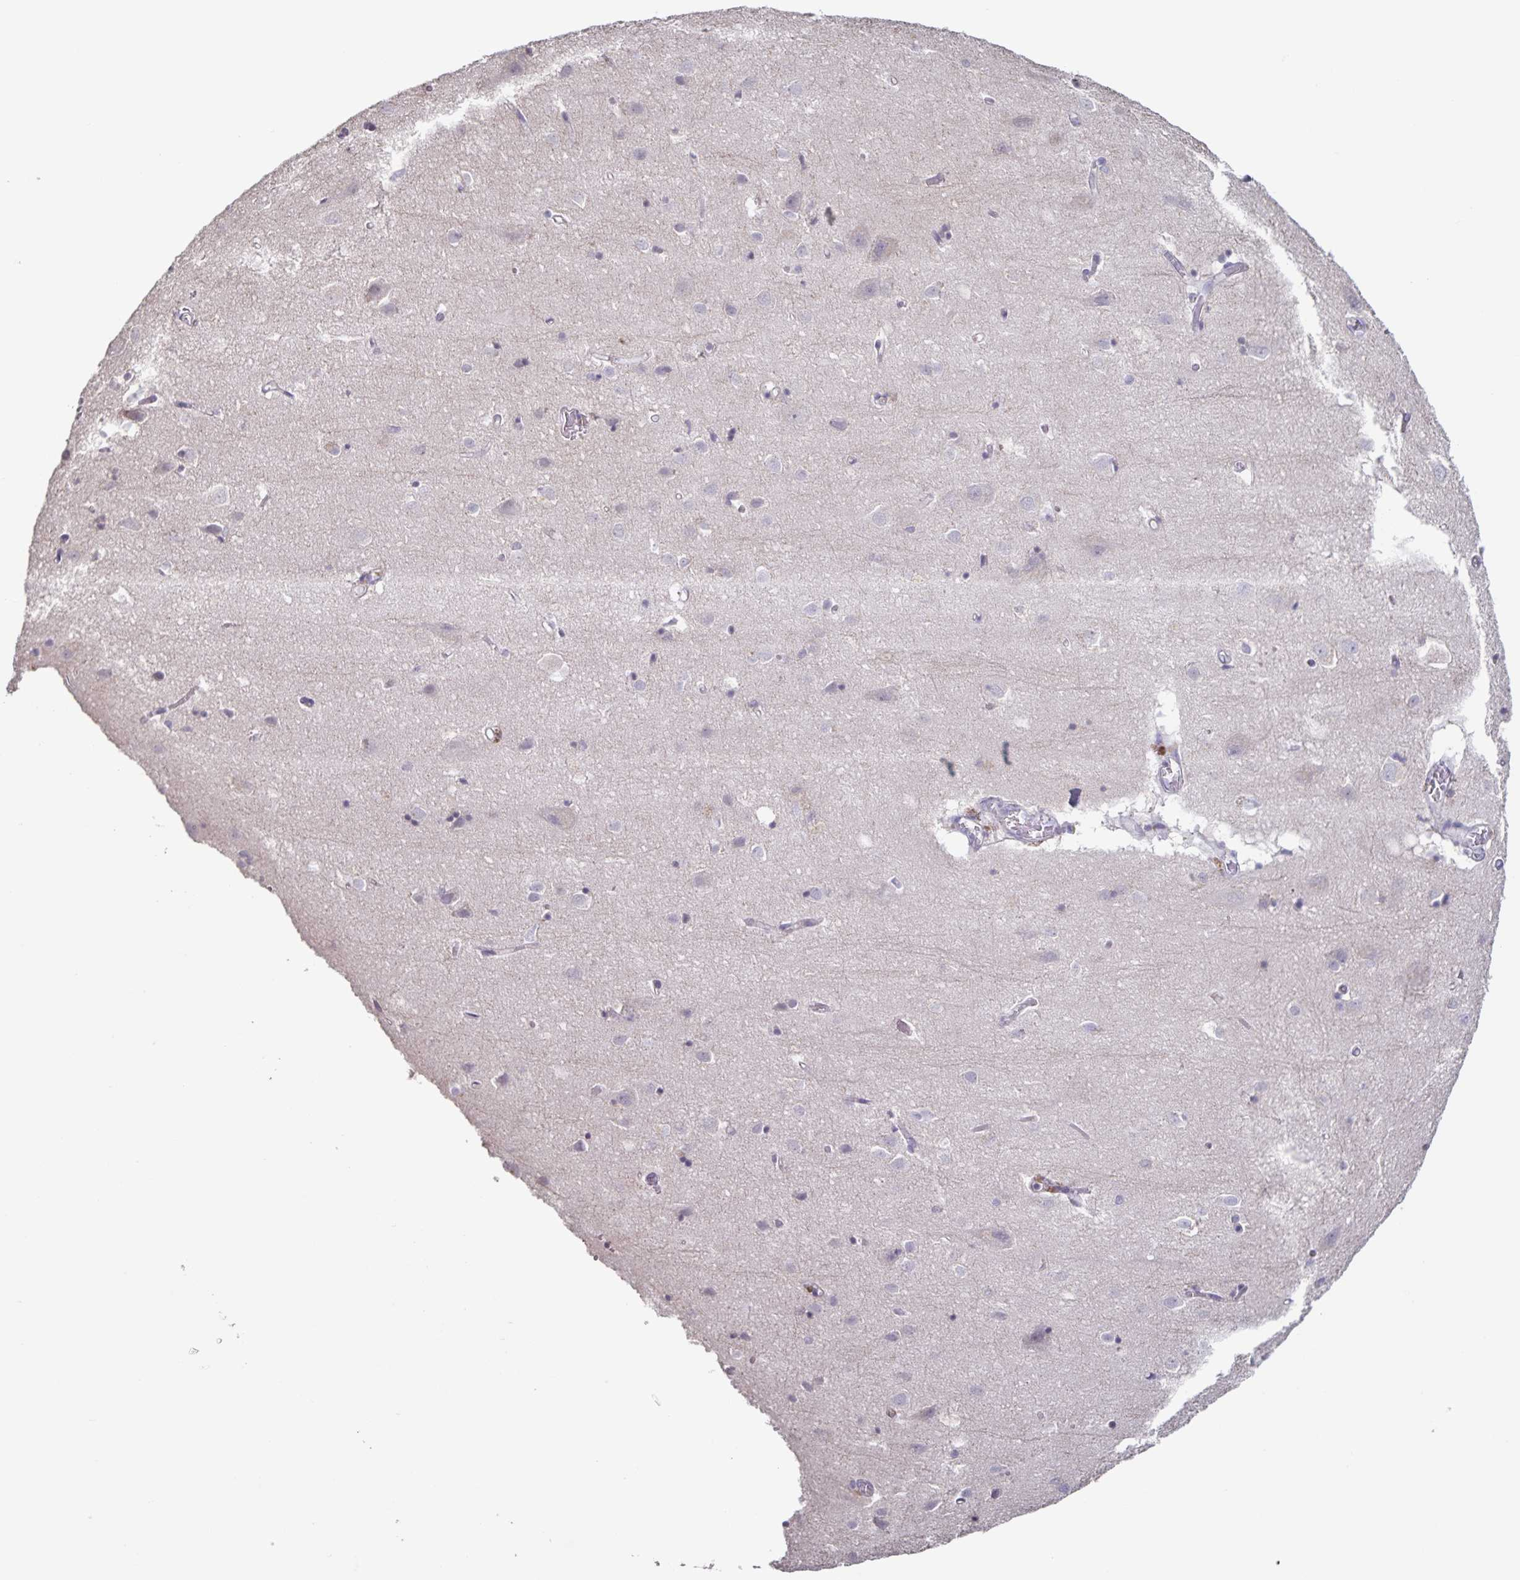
{"staining": {"intensity": "negative", "quantity": "none", "location": "none"}, "tissue": "cerebral cortex", "cell_type": "Endothelial cells", "image_type": "normal", "snomed": [{"axis": "morphology", "description": "Normal tissue, NOS"}, {"axis": "topography", "description": "Cerebral cortex"}], "caption": "Immunohistochemistry (IHC) image of unremarkable cerebral cortex: cerebral cortex stained with DAB displays no significant protein staining in endothelial cells.", "gene": "INSL5", "patient": {"sex": "male", "age": 70}}